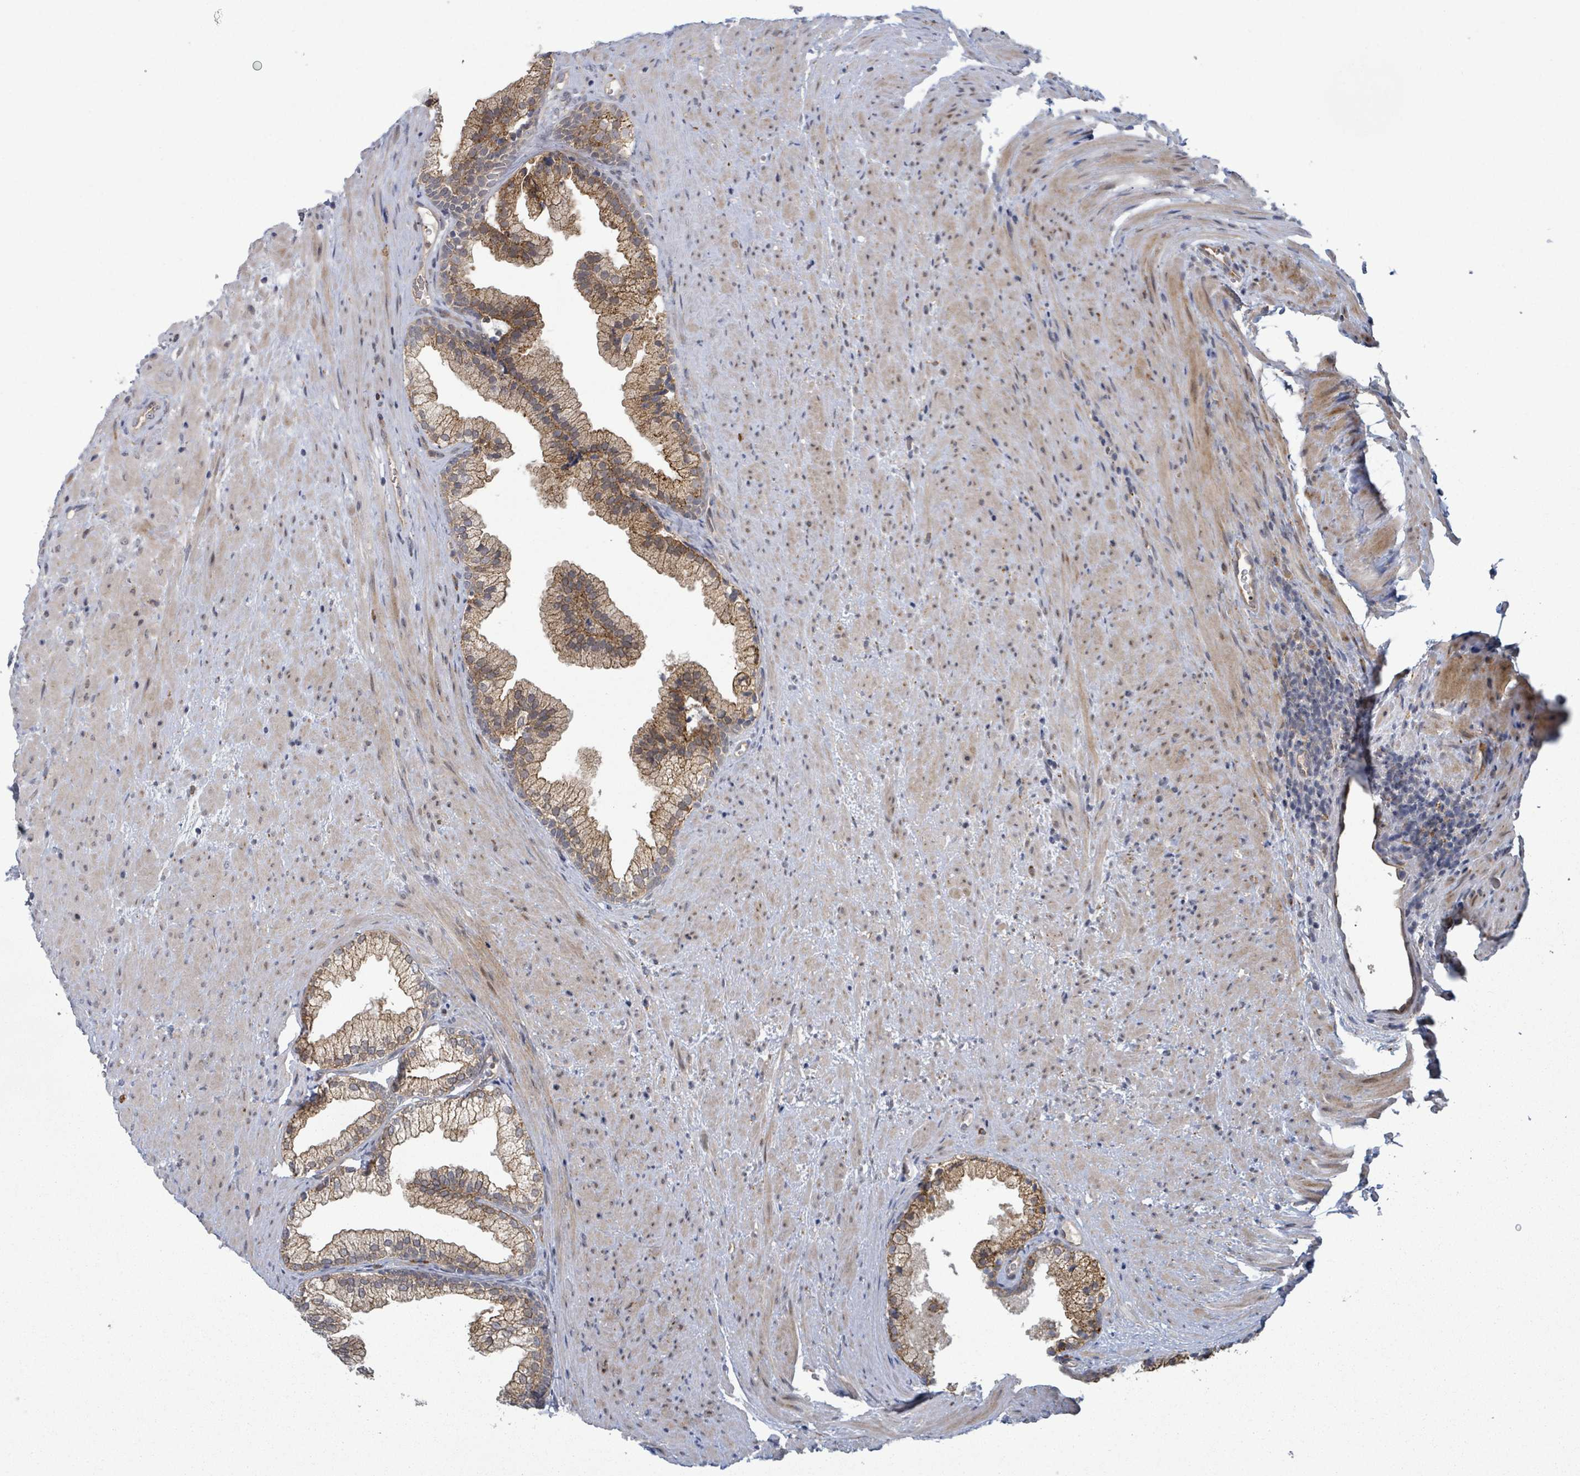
{"staining": {"intensity": "moderate", "quantity": ">75%", "location": "cytoplasmic/membranous"}, "tissue": "prostate", "cell_type": "Glandular cells", "image_type": "normal", "snomed": [{"axis": "morphology", "description": "Normal tissue, NOS"}, {"axis": "topography", "description": "Prostate"}], "caption": "Immunohistochemistry (IHC) of unremarkable human prostate exhibits medium levels of moderate cytoplasmic/membranous expression in about >75% of glandular cells. The protein is stained brown, and the nuclei are stained in blue (DAB IHC with brightfield microscopy, high magnification).", "gene": "SHROOM2", "patient": {"sex": "male", "age": 76}}